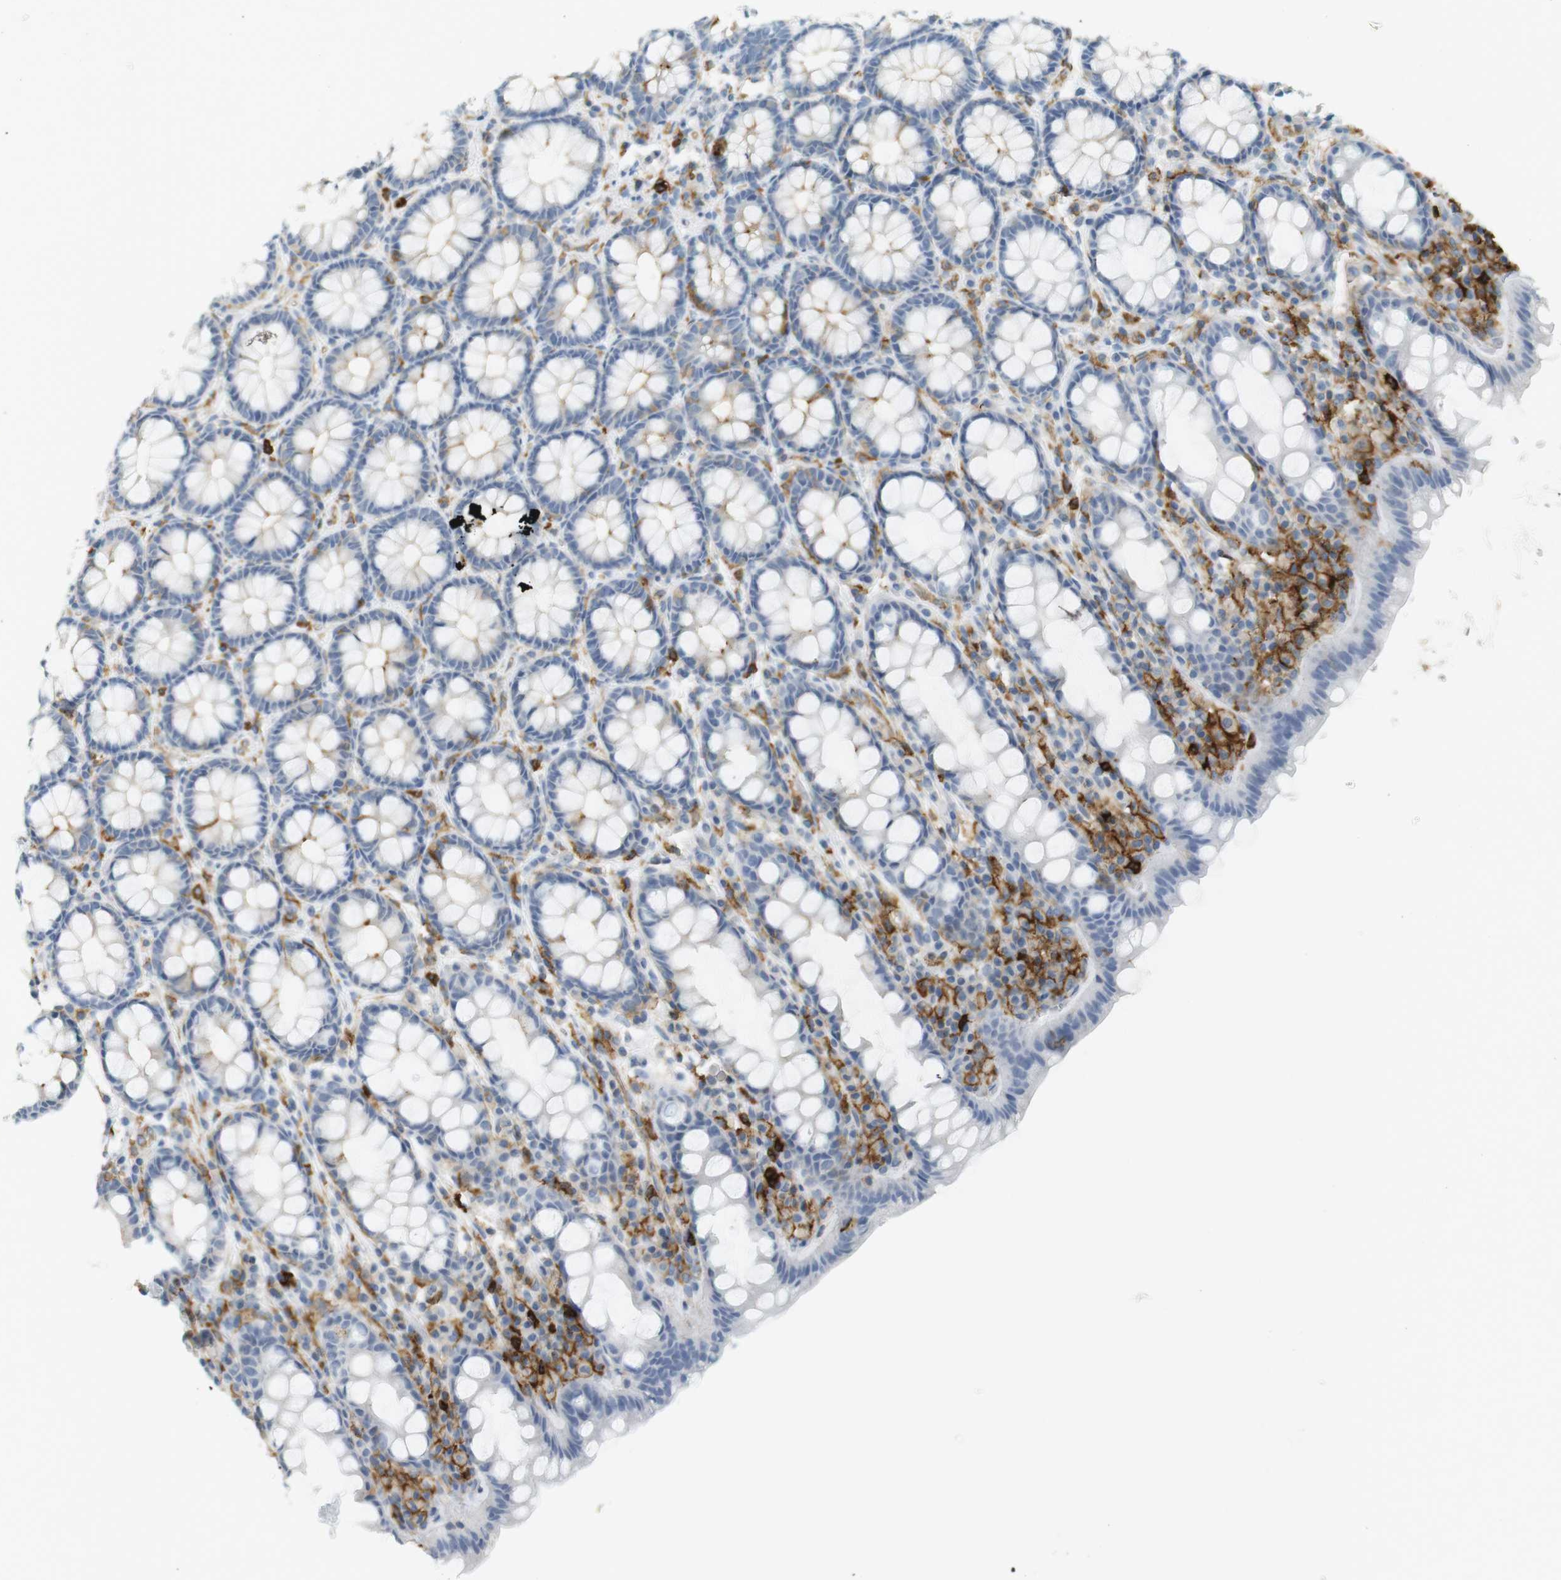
{"staining": {"intensity": "negative", "quantity": "none", "location": "none"}, "tissue": "rectum", "cell_type": "Glandular cells", "image_type": "normal", "snomed": [{"axis": "morphology", "description": "Normal tissue, NOS"}, {"axis": "topography", "description": "Rectum"}], "caption": "The micrograph shows no significant positivity in glandular cells of rectum.", "gene": "SIRPA", "patient": {"sex": "male", "age": 92}}